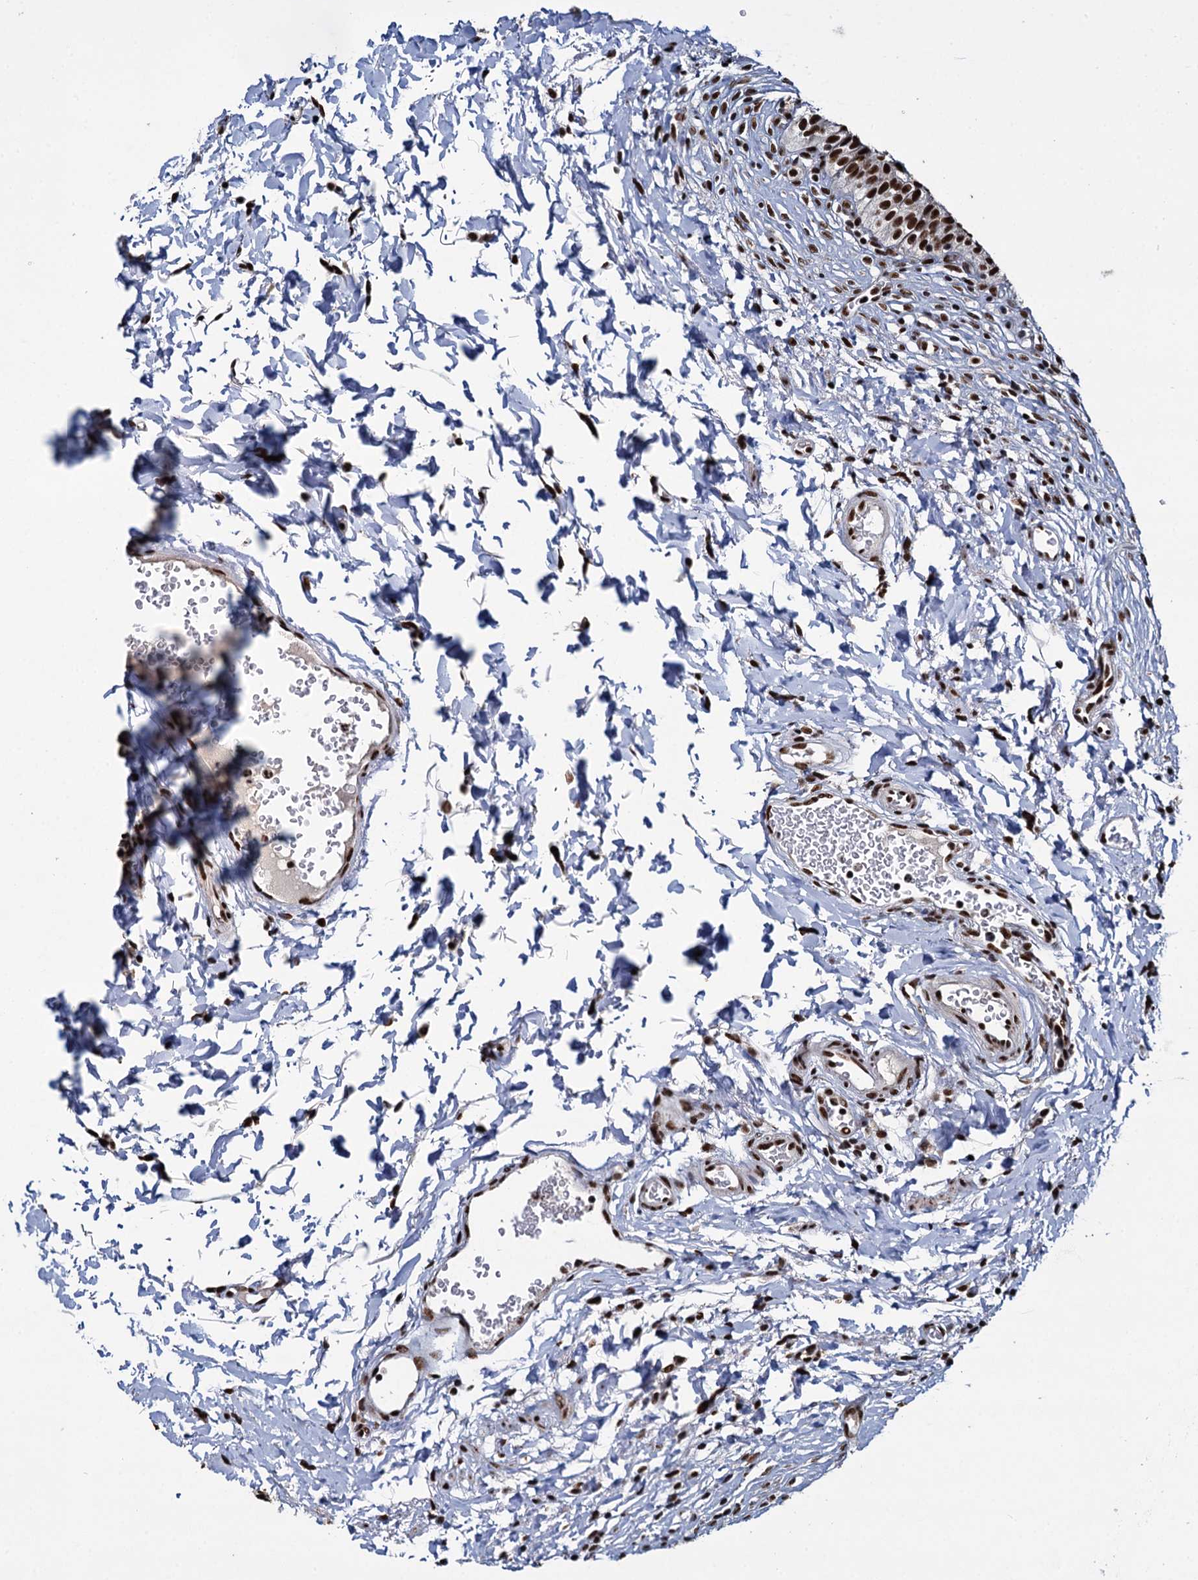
{"staining": {"intensity": "strong", "quantity": ">75%", "location": "nuclear"}, "tissue": "urinary bladder", "cell_type": "Urothelial cells", "image_type": "normal", "snomed": [{"axis": "morphology", "description": "Normal tissue, NOS"}, {"axis": "topography", "description": "Urinary bladder"}], "caption": "A histopathology image of urinary bladder stained for a protein reveals strong nuclear brown staining in urothelial cells.", "gene": "RPUSD4", "patient": {"sex": "male", "age": 55}}